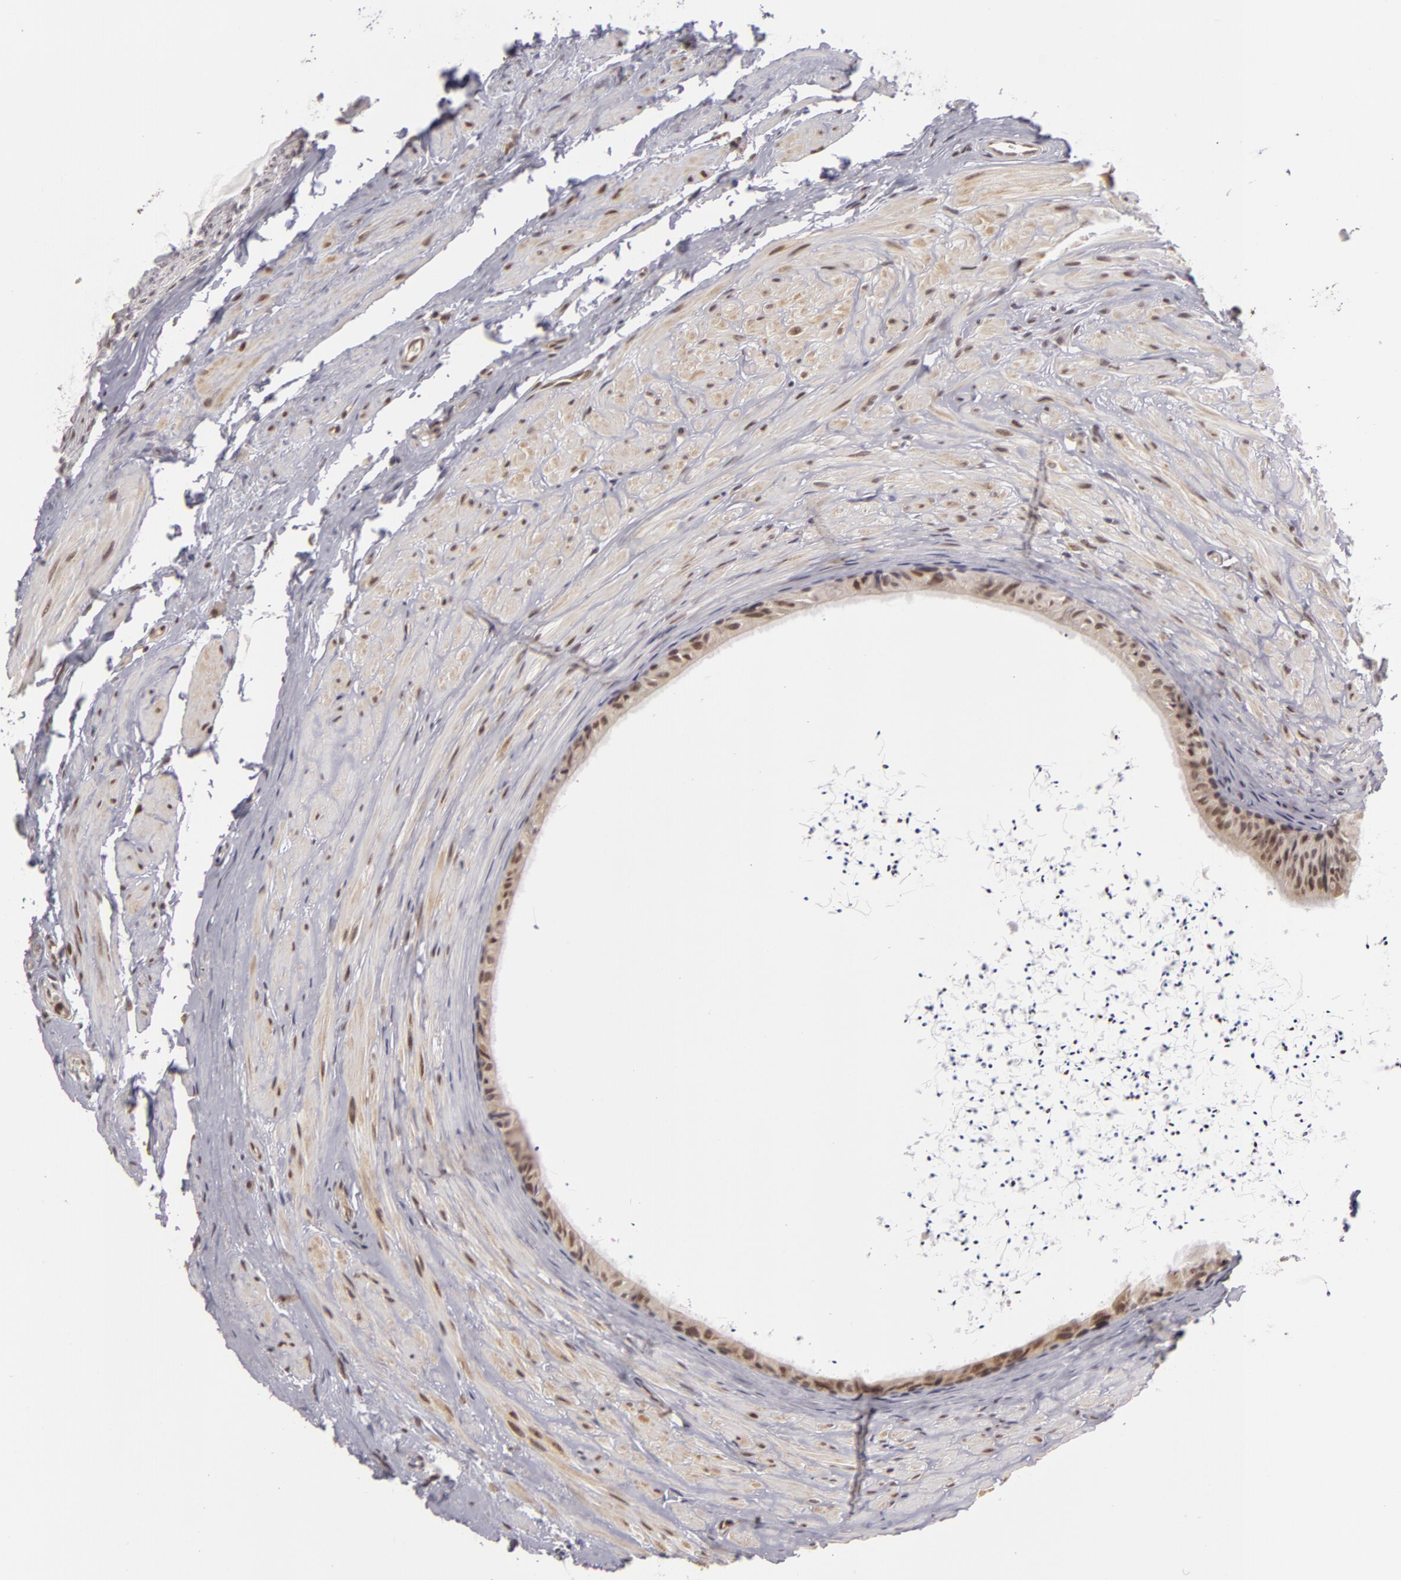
{"staining": {"intensity": "moderate", "quantity": ">75%", "location": "nuclear"}, "tissue": "epididymis", "cell_type": "Glandular cells", "image_type": "normal", "snomed": [{"axis": "morphology", "description": "Normal tissue, NOS"}, {"axis": "topography", "description": "Epididymis"}], "caption": "DAB immunohistochemical staining of unremarkable epididymis displays moderate nuclear protein positivity in about >75% of glandular cells. The staining was performed using DAB (3,3'-diaminobenzidine) to visualize the protein expression in brown, while the nuclei were stained in blue with hematoxylin (Magnification: 20x).", "gene": "ZNF133", "patient": {"sex": "male", "age": 77}}